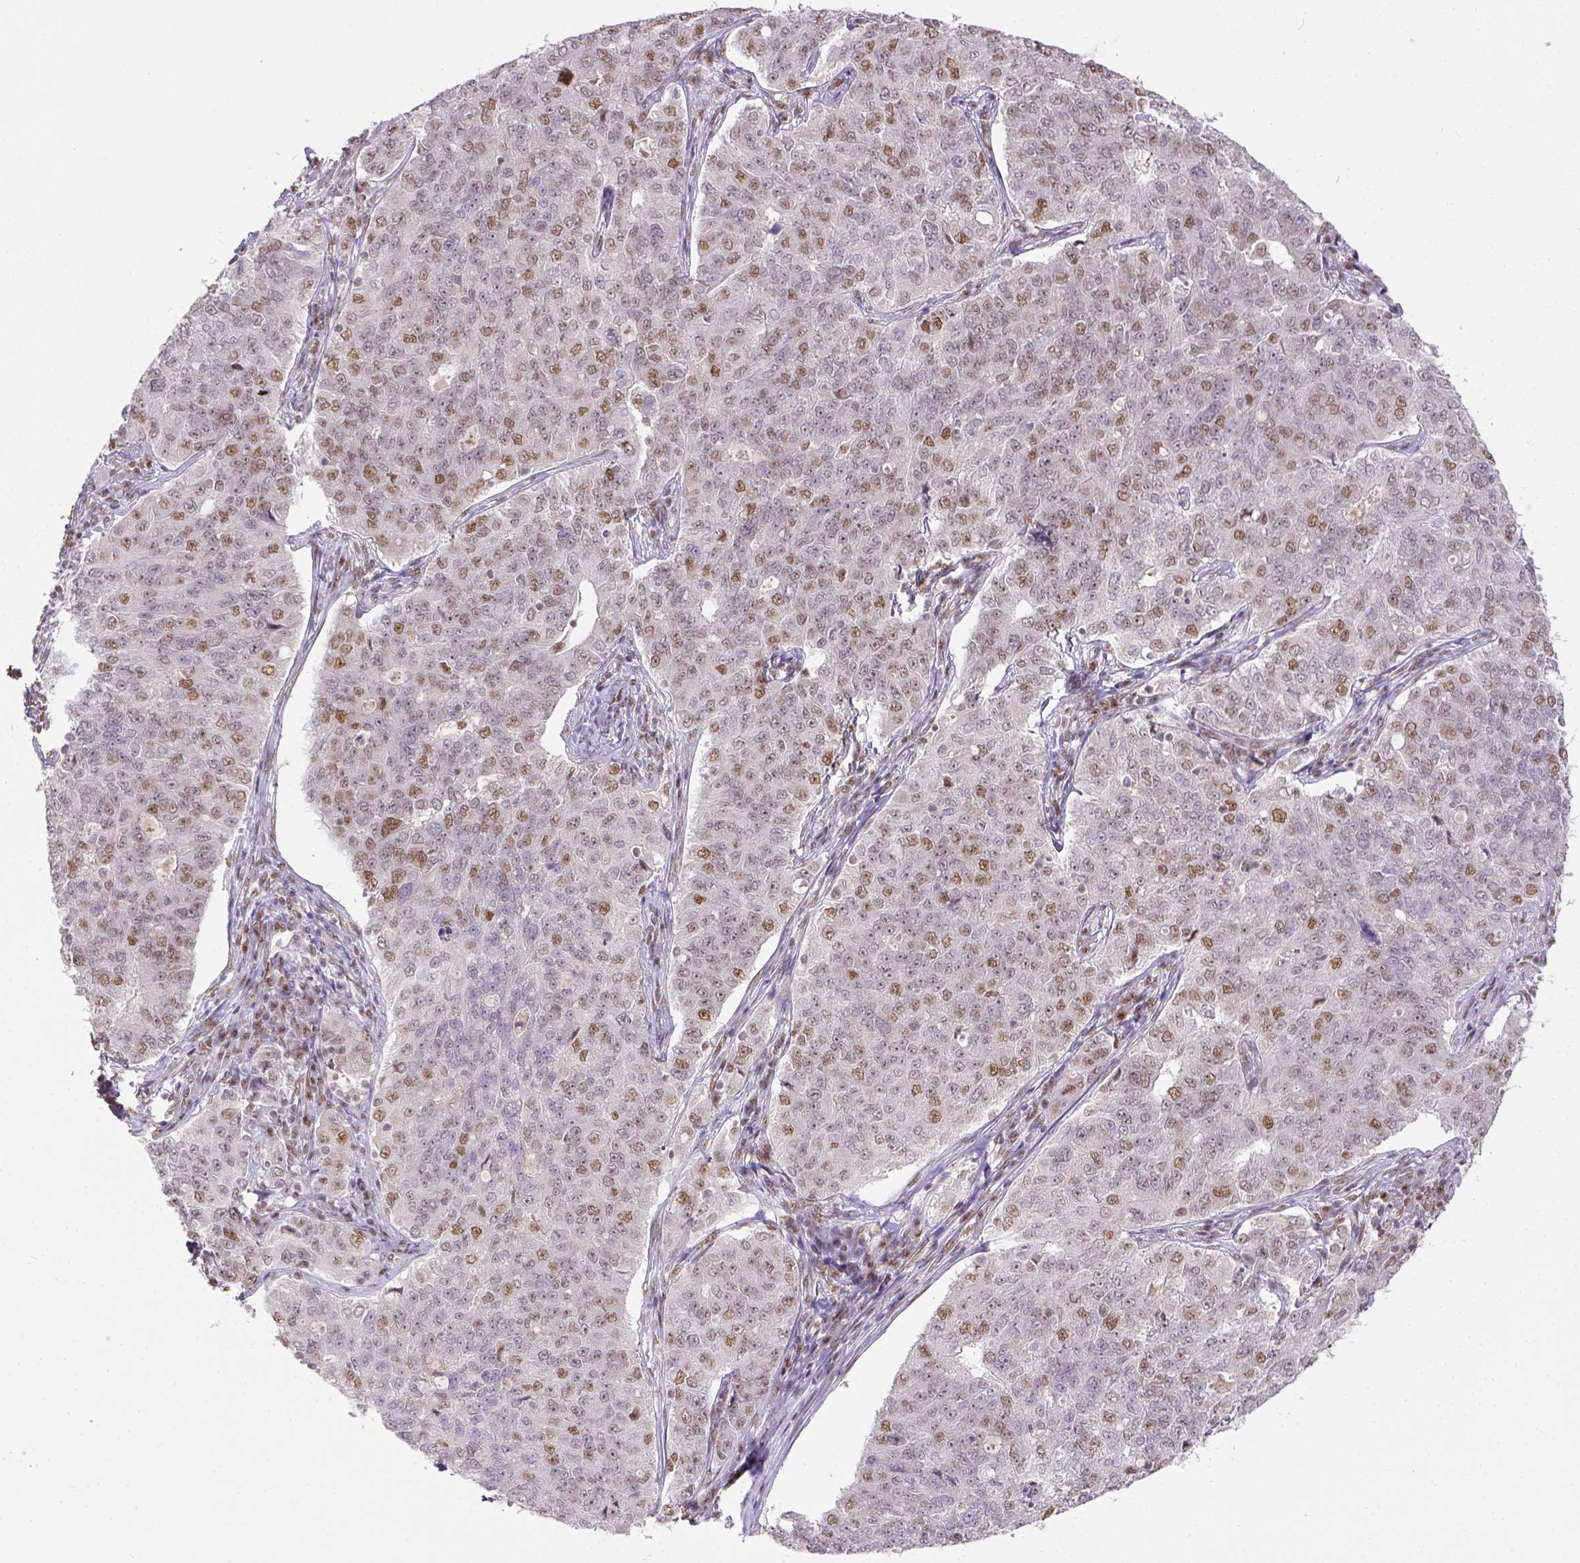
{"staining": {"intensity": "moderate", "quantity": "25%-75%", "location": "nuclear"}, "tissue": "endometrial cancer", "cell_type": "Tumor cells", "image_type": "cancer", "snomed": [{"axis": "morphology", "description": "Adenocarcinoma, NOS"}, {"axis": "topography", "description": "Endometrium"}], "caption": "Protein expression analysis of human endometrial cancer (adenocarcinoma) reveals moderate nuclear staining in about 25%-75% of tumor cells. (DAB = brown stain, brightfield microscopy at high magnification).", "gene": "ERCC1", "patient": {"sex": "female", "age": 43}}